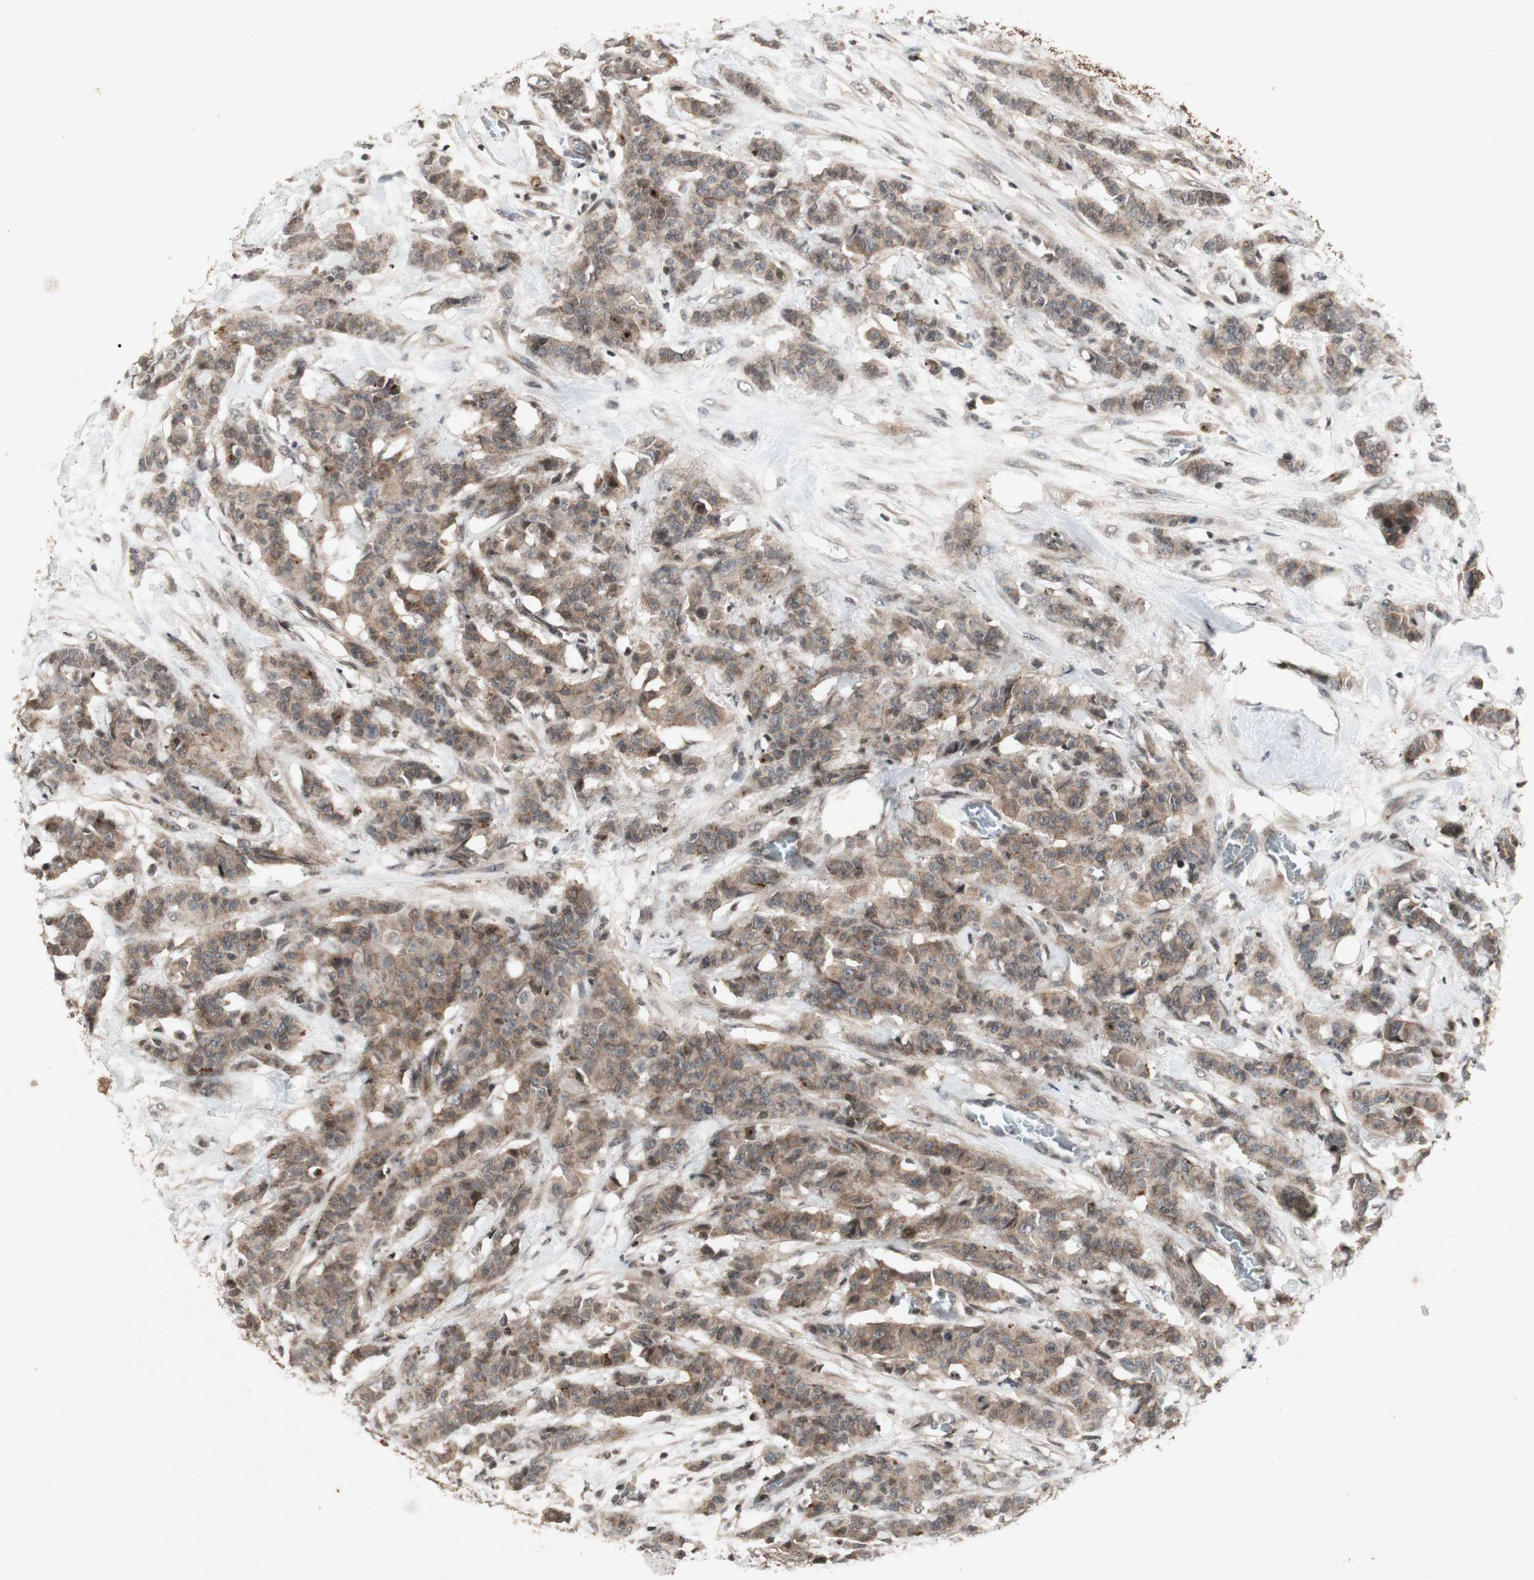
{"staining": {"intensity": "weak", "quantity": ">75%", "location": "cytoplasmic/membranous"}, "tissue": "breast cancer", "cell_type": "Tumor cells", "image_type": "cancer", "snomed": [{"axis": "morphology", "description": "Normal tissue, NOS"}, {"axis": "morphology", "description": "Duct carcinoma"}, {"axis": "topography", "description": "Breast"}], "caption": "IHC (DAB (3,3'-diaminobenzidine)) staining of breast invasive ductal carcinoma shows weak cytoplasmic/membranous protein expression in approximately >75% of tumor cells.", "gene": "PLXNA1", "patient": {"sex": "female", "age": 40}}